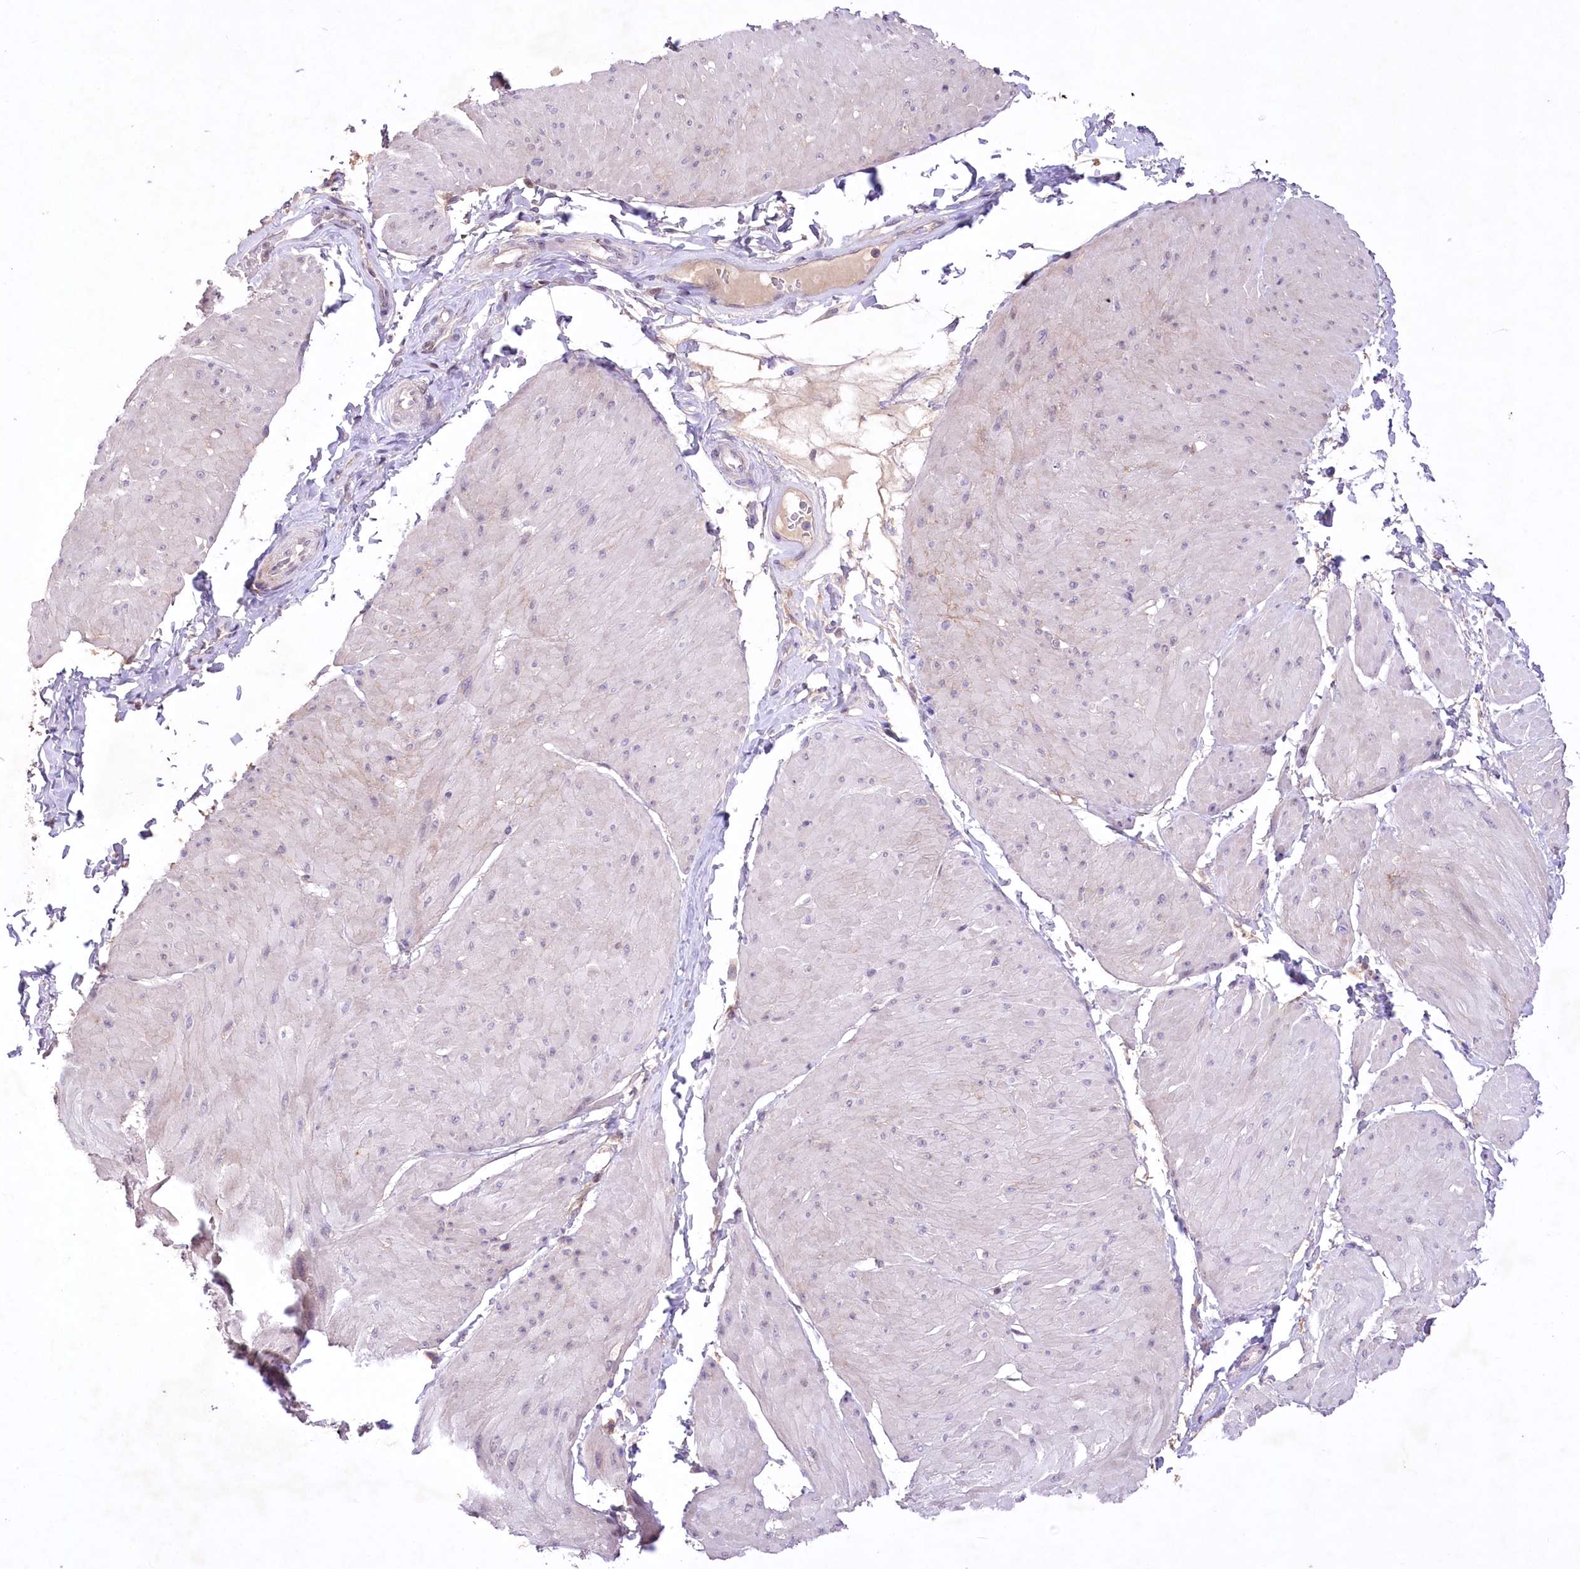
{"staining": {"intensity": "weak", "quantity": "25%-75%", "location": "cytoplasmic/membranous"}, "tissue": "smooth muscle", "cell_type": "Smooth muscle cells", "image_type": "normal", "snomed": [{"axis": "morphology", "description": "Urothelial carcinoma, High grade"}, {"axis": "topography", "description": "Urinary bladder"}], "caption": "DAB (3,3'-diaminobenzidine) immunohistochemical staining of normal smooth muscle demonstrates weak cytoplasmic/membranous protein expression in approximately 25%-75% of smooth muscle cells. The staining was performed using DAB (3,3'-diaminobenzidine), with brown indicating positive protein expression. Nuclei are stained blue with hematoxylin.", "gene": "ENPP1", "patient": {"sex": "male", "age": 46}}